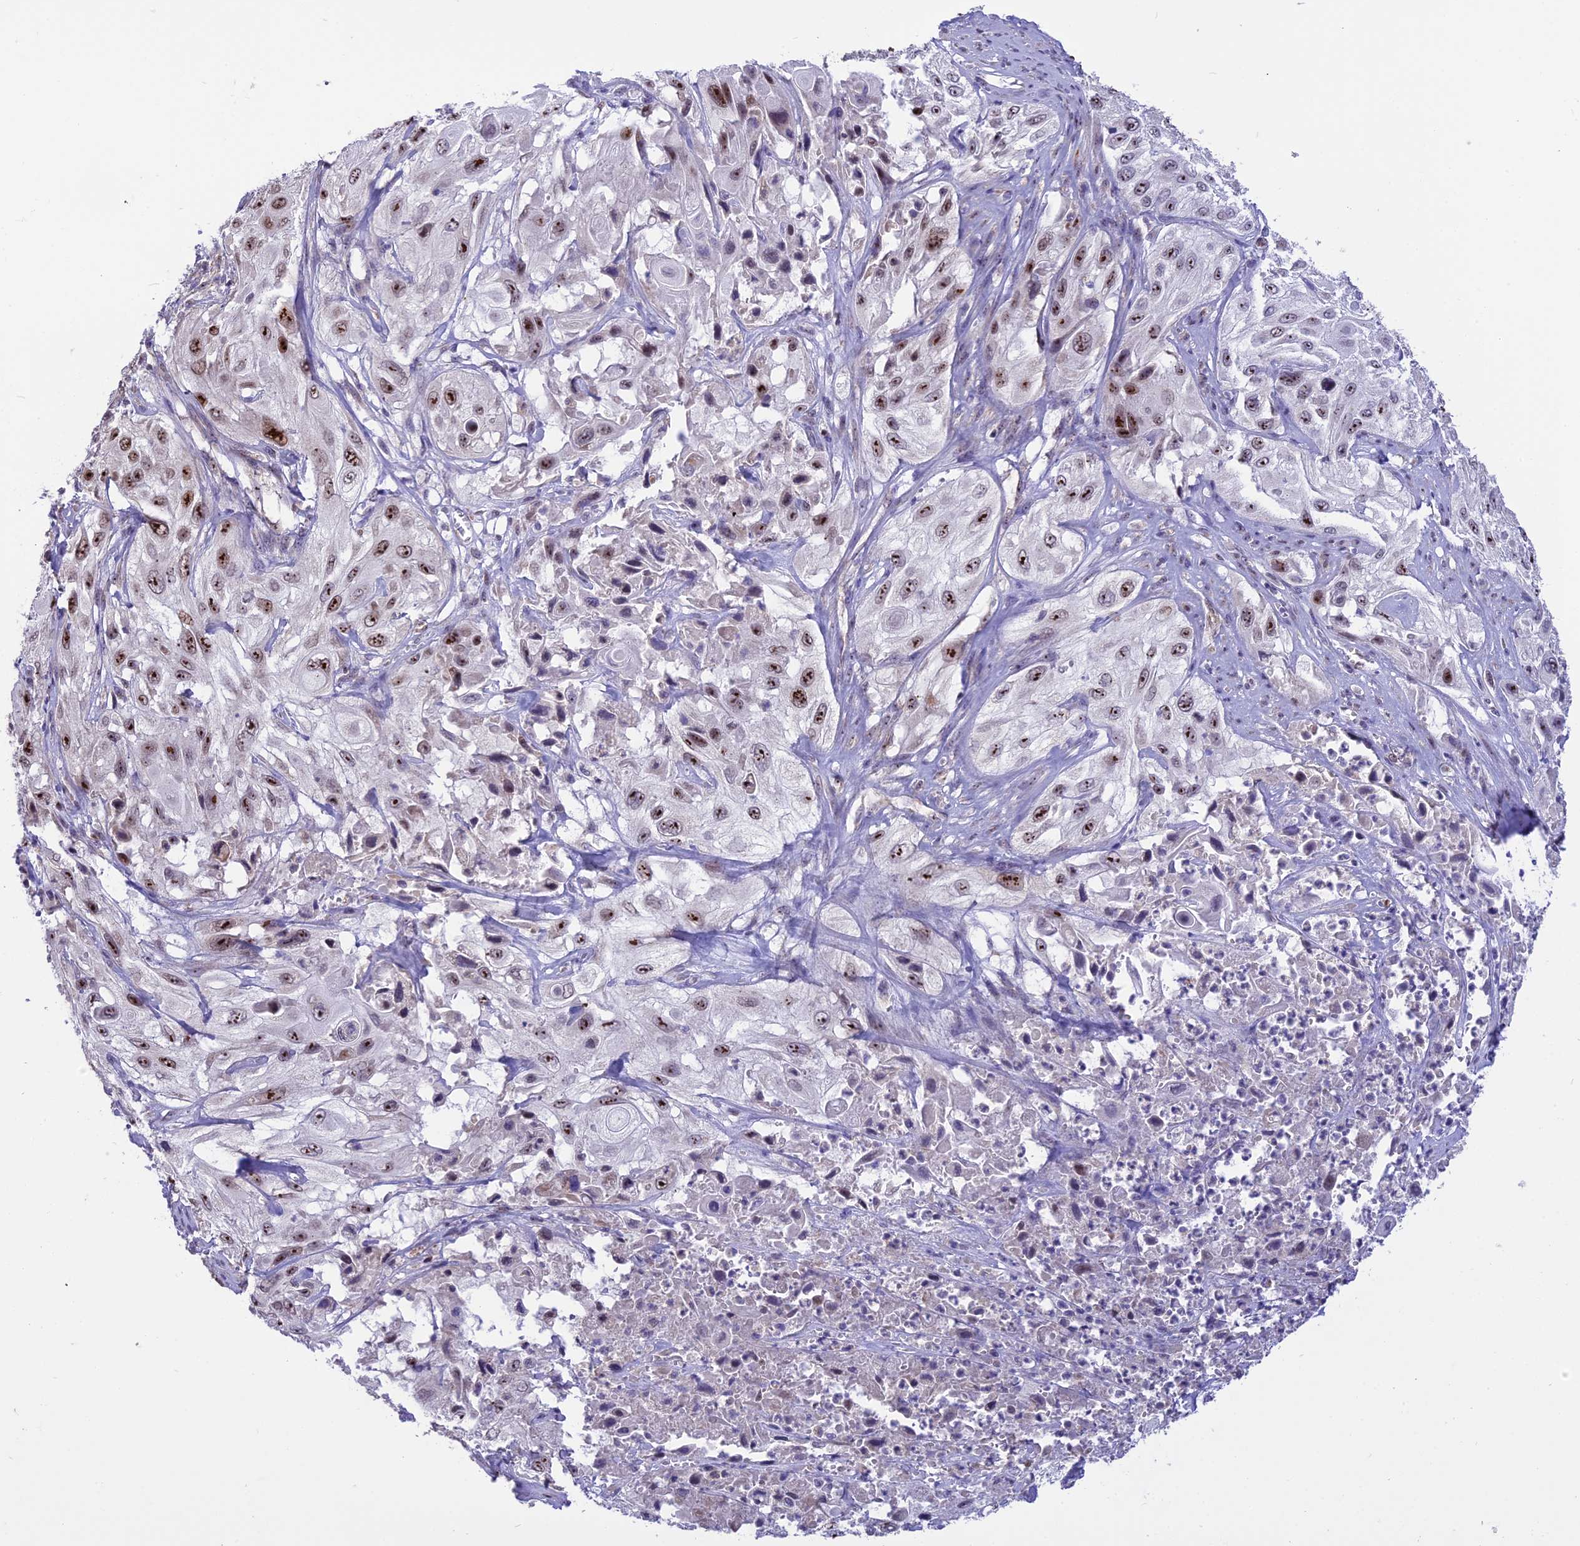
{"staining": {"intensity": "strong", "quantity": ">75%", "location": "nuclear"}, "tissue": "cervical cancer", "cell_type": "Tumor cells", "image_type": "cancer", "snomed": [{"axis": "morphology", "description": "Squamous cell carcinoma, NOS"}, {"axis": "topography", "description": "Cervix"}], "caption": "A high-resolution image shows immunohistochemistry staining of cervical cancer (squamous cell carcinoma), which displays strong nuclear staining in approximately >75% of tumor cells.", "gene": "CMSS1", "patient": {"sex": "female", "age": 42}}